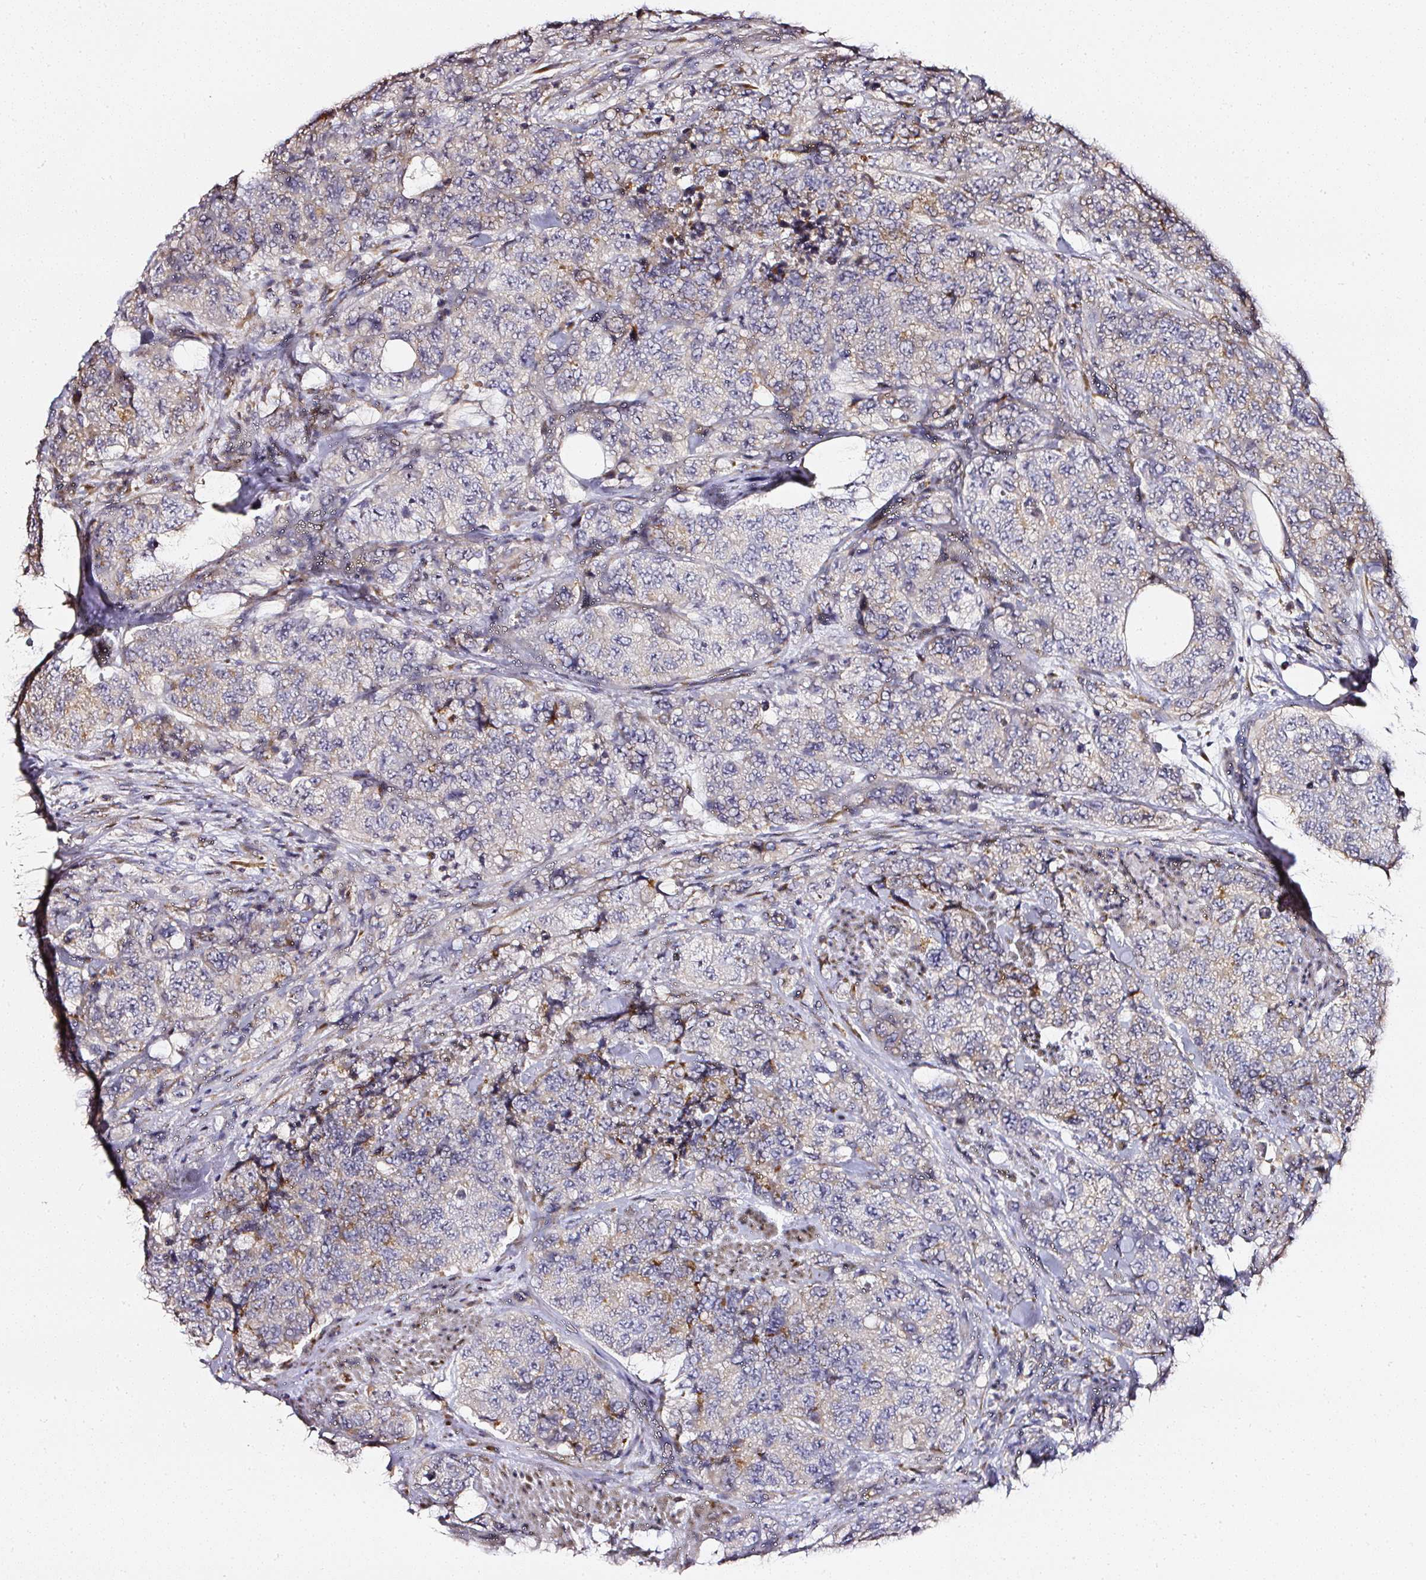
{"staining": {"intensity": "moderate", "quantity": "<25%", "location": "cytoplasmic/membranous"}, "tissue": "urothelial cancer", "cell_type": "Tumor cells", "image_type": "cancer", "snomed": [{"axis": "morphology", "description": "Urothelial carcinoma, High grade"}, {"axis": "topography", "description": "Urinary bladder"}], "caption": "Urothelial cancer stained with a protein marker exhibits moderate staining in tumor cells.", "gene": "NTRK1", "patient": {"sex": "female", "age": 78}}